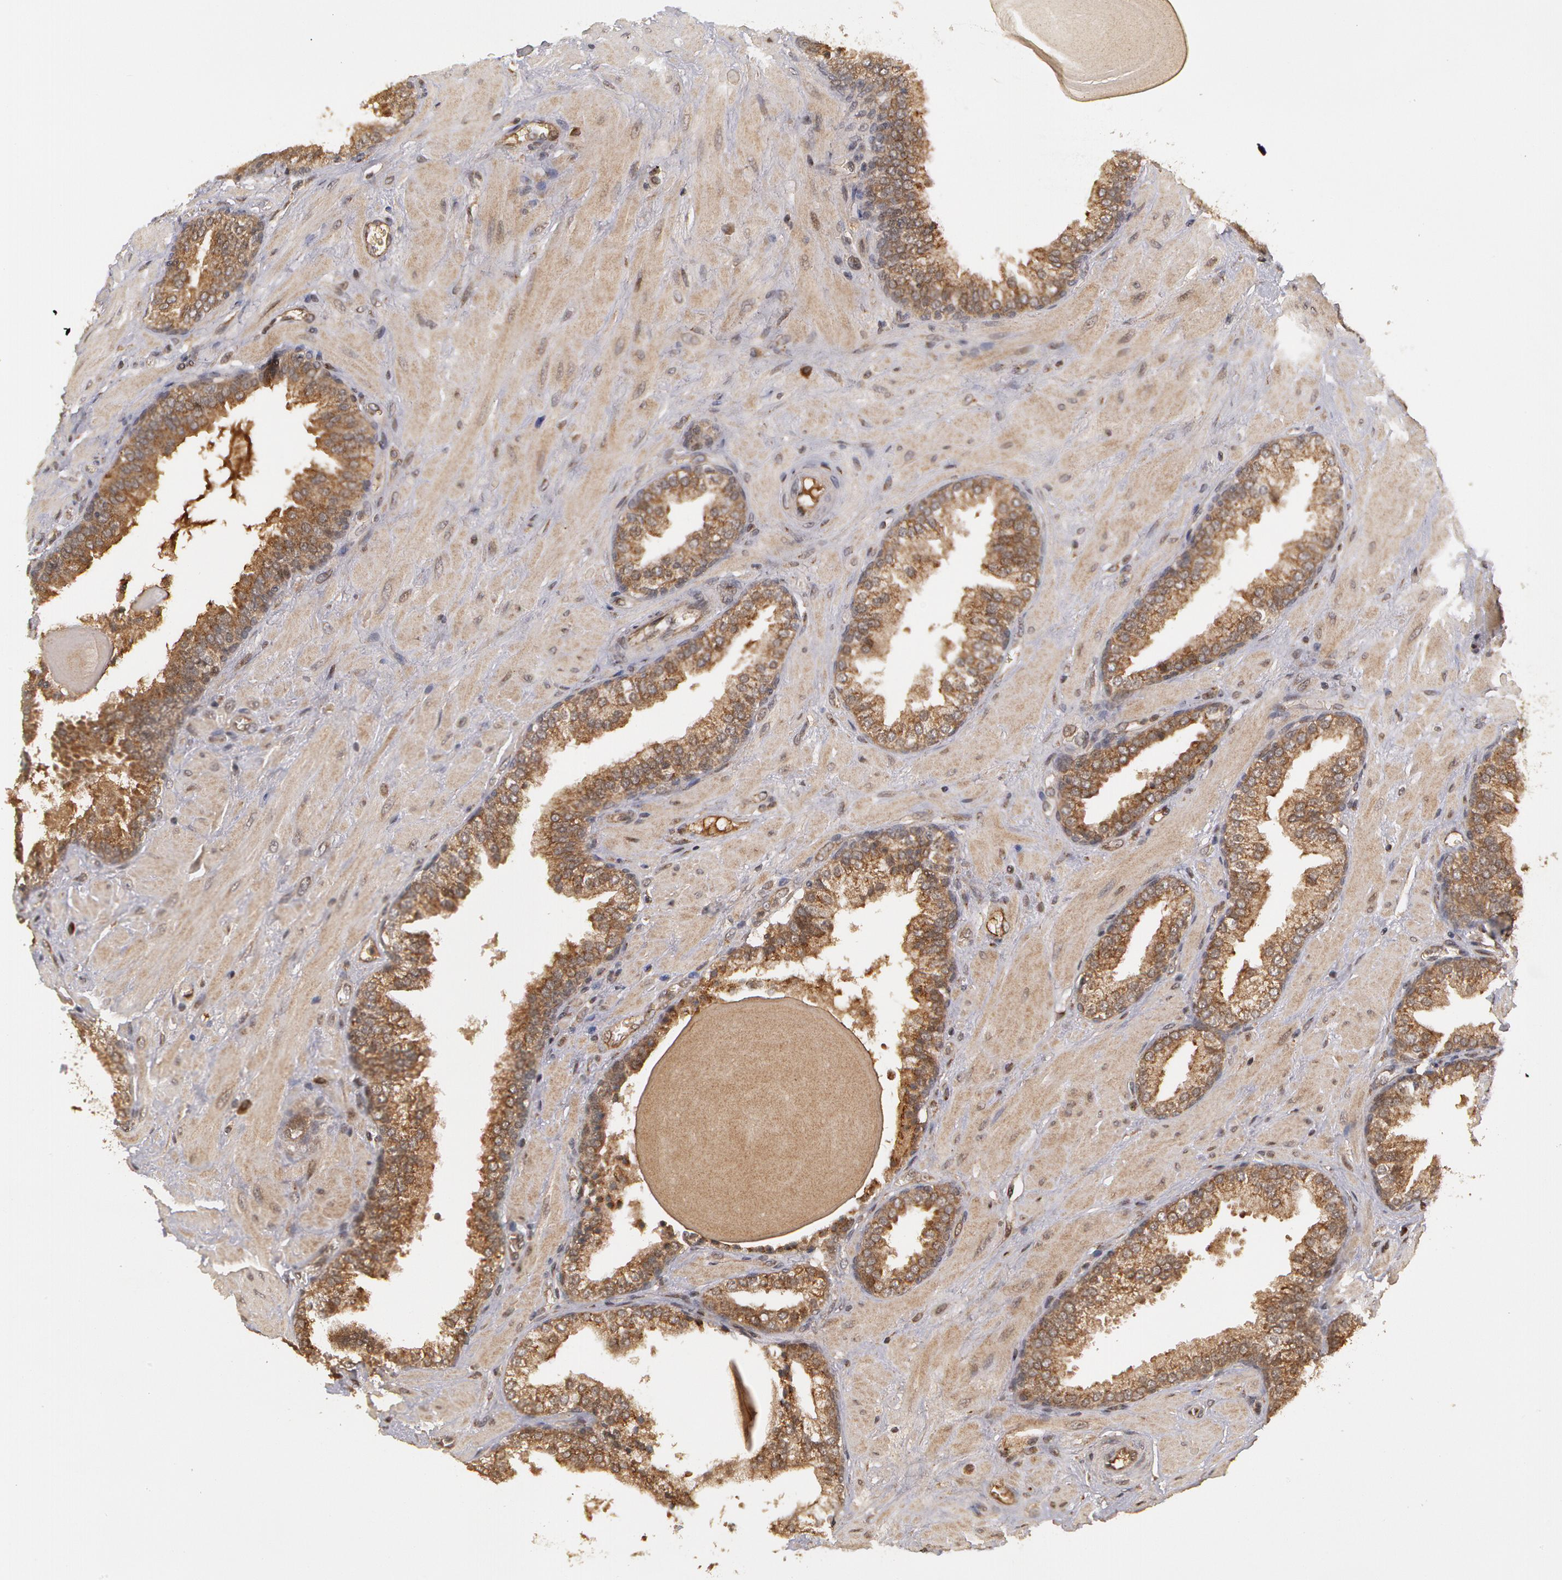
{"staining": {"intensity": "weak", "quantity": ">75%", "location": "cytoplasmic/membranous"}, "tissue": "prostate", "cell_type": "Glandular cells", "image_type": "normal", "snomed": [{"axis": "morphology", "description": "Normal tissue, NOS"}, {"axis": "topography", "description": "Prostate"}], "caption": "Weak cytoplasmic/membranous protein expression is appreciated in about >75% of glandular cells in prostate.", "gene": "STX5", "patient": {"sex": "male", "age": 51}}